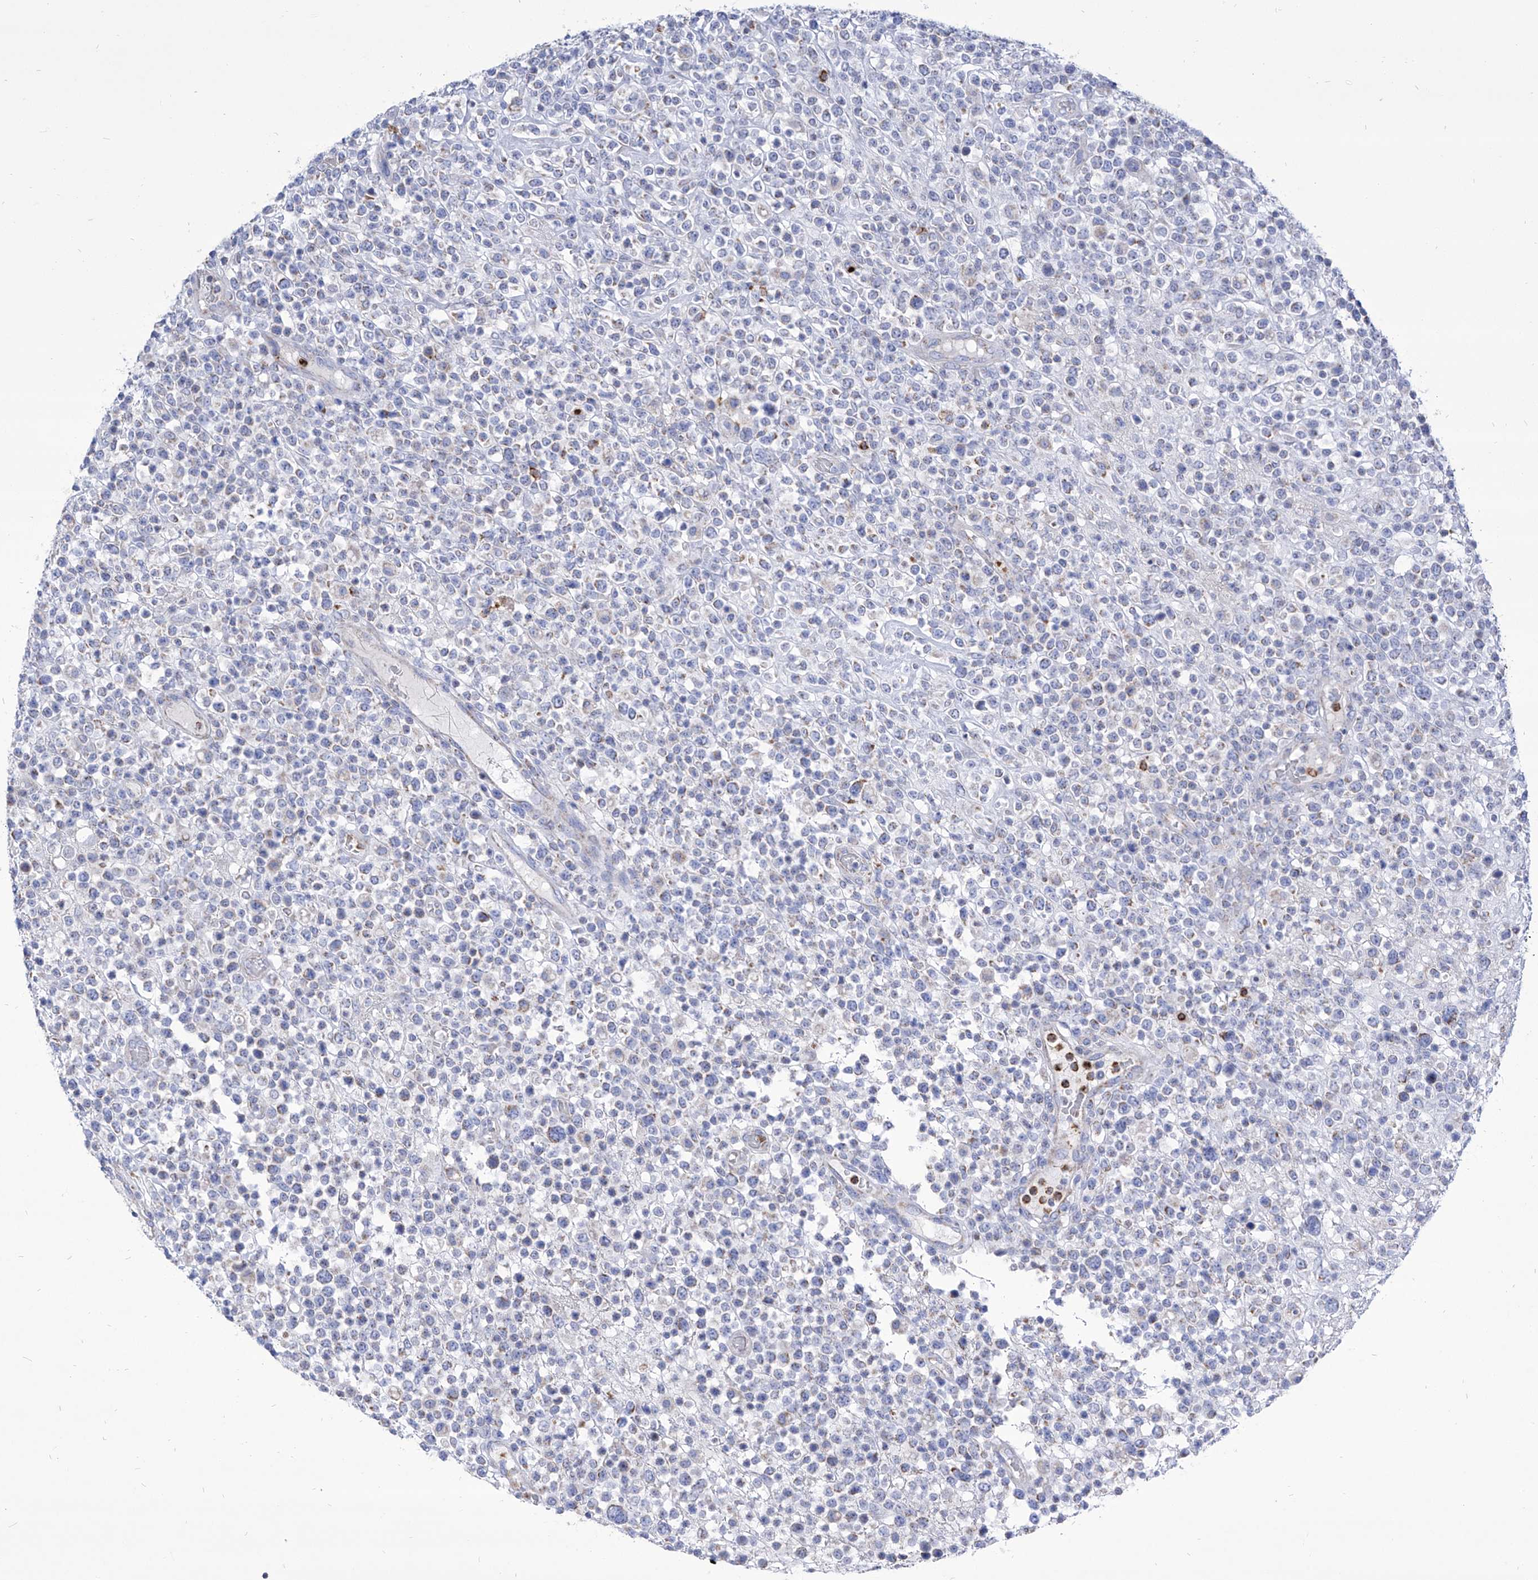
{"staining": {"intensity": "negative", "quantity": "none", "location": "none"}, "tissue": "lymphoma", "cell_type": "Tumor cells", "image_type": "cancer", "snomed": [{"axis": "morphology", "description": "Malignant lymphoma, non-Hodgkin's type, High grade"}, {"axis": "topography", "description": "Colon"}], "caption": "Tumor cells are negative for protein expression in human high-grade malignant lymphoma, non-Hodgkin's type.", "gene": "COQ3", "patient": {"sex": "female", "age": 53}}